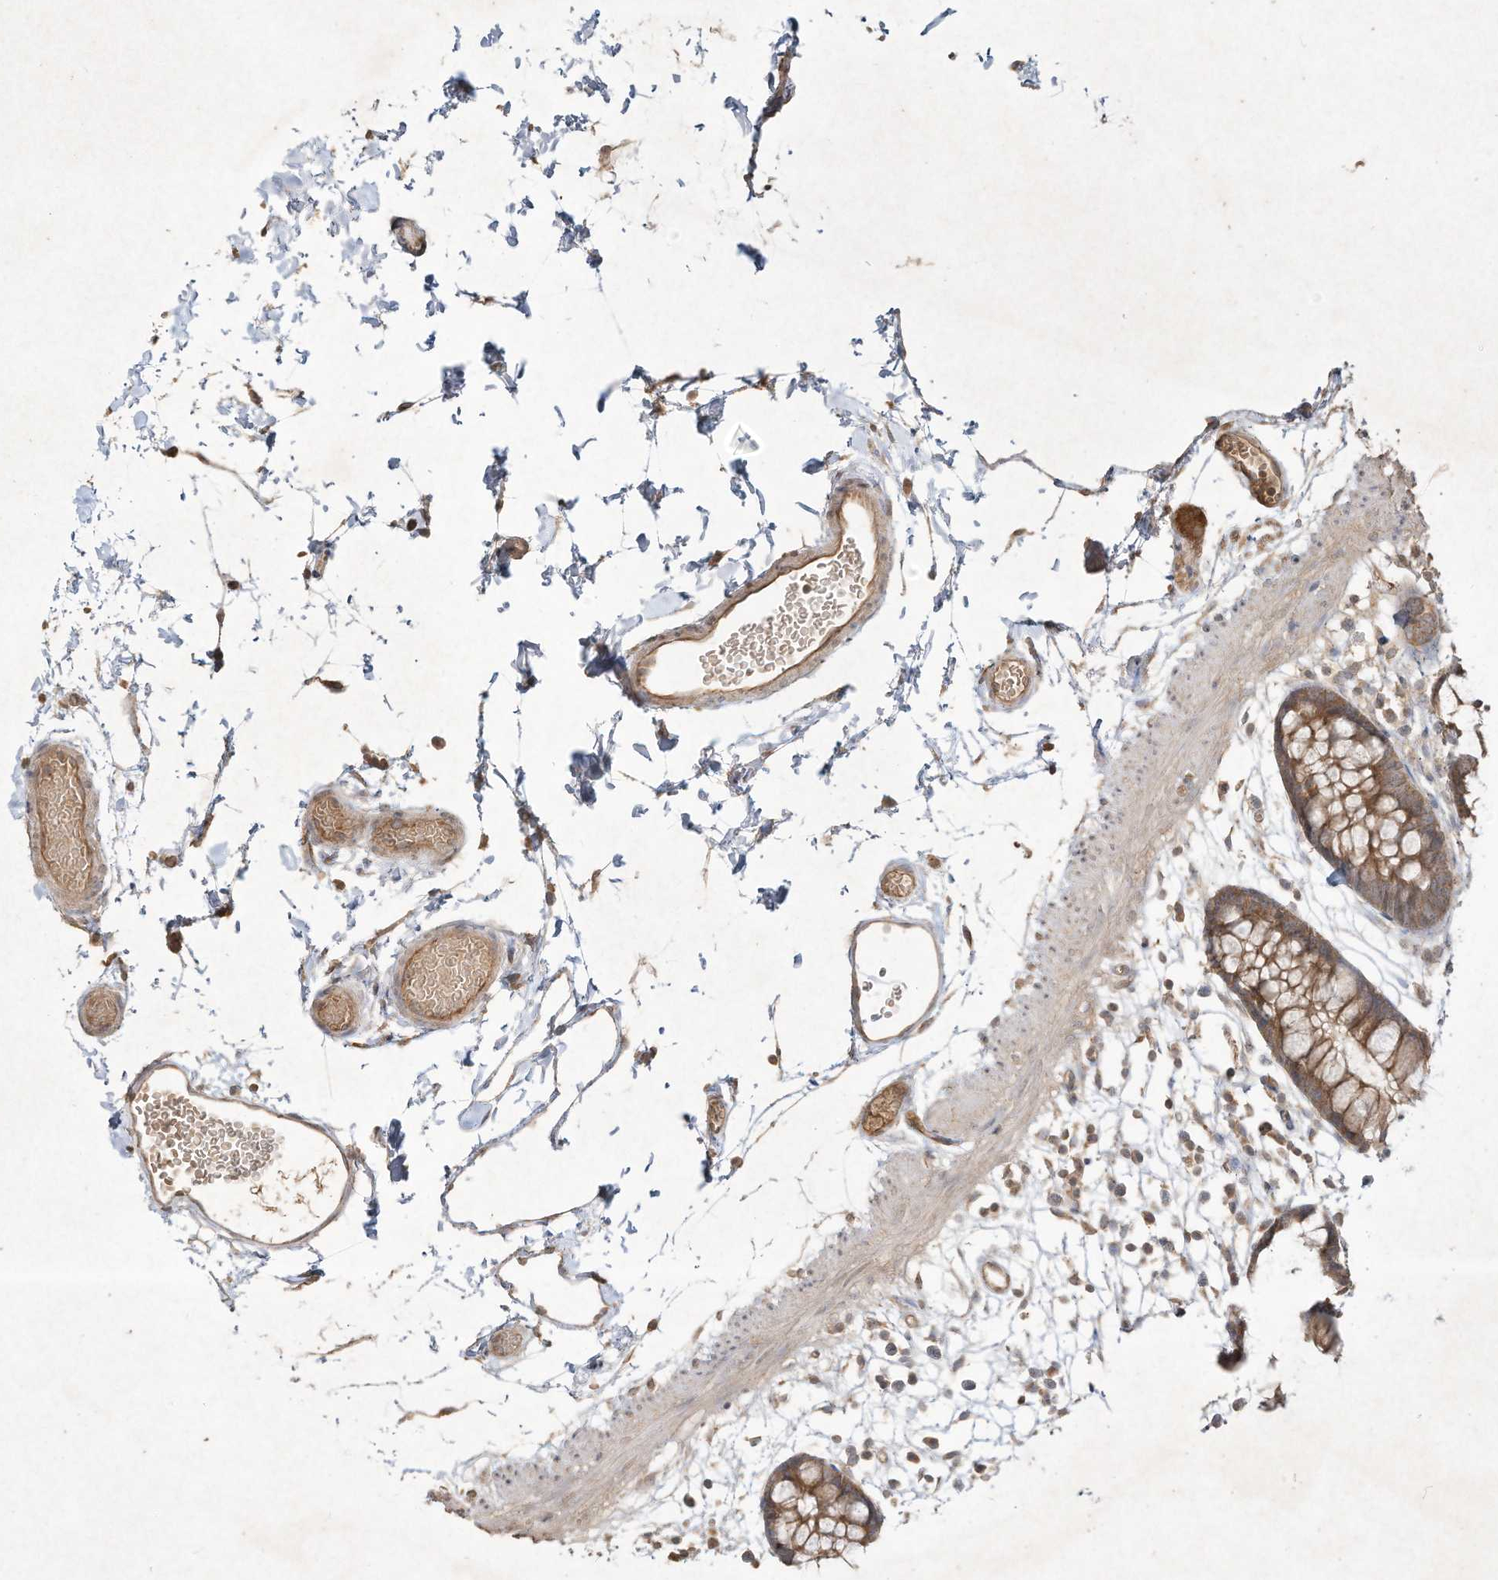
{"staining": {"intensity": "moderate", "quantity": ">75%", "location": "cytoplasmic/membranous"}, "tissue": "colon", "cell_type": "Endothelial cells", "image_type": "normal", "snomed": [{"axis": "morphology", "description": "Normal tissue, NOS"}, {"axis": "topography", "description": "Colon"}], "caption": "Colon stained for a protein (brown) exhibits moderate cytoplasmic/membranous positive positivity in approximately >75% of endothelial cells.", "gene": "DYNC1I2", "patient": {"sex": "male", "age": 56}}